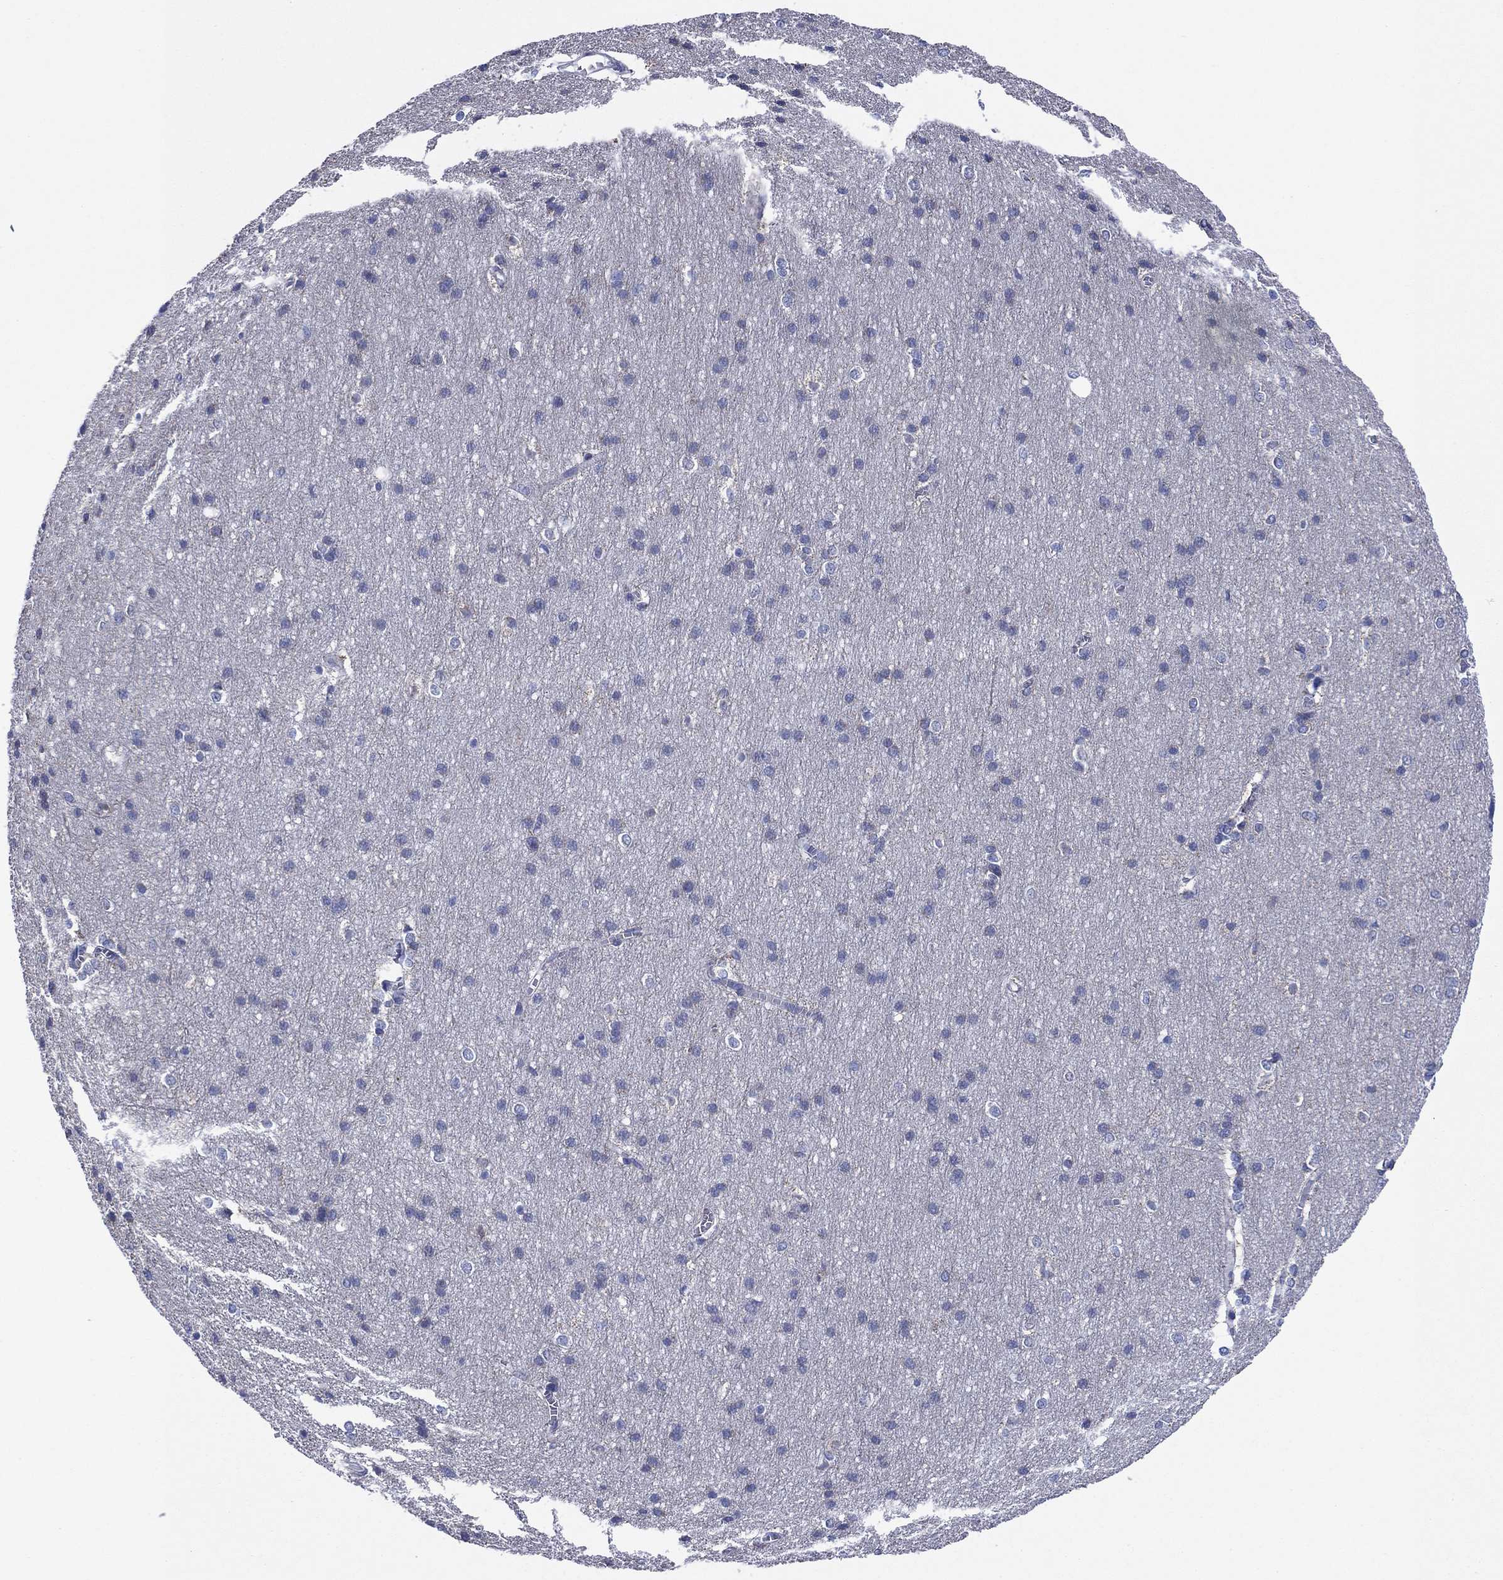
{"staining": {"intensity": "negative", "quantity": "none", "location": "none"}, "tissue": "cerebral cortex", "cell_type": "Endothelial cells", "image_type": "normal", "snomed": [{"axis": "morphology", "description": "Normal tissue, NOS"}, {"axis": "topography", "description": "Cerebral cortex"}], "caption": "IHC of normal human cerebral cortex demonstrates no staining in endothelial cells.", "gene": "ACADSB", "patient": {"sex": "male", "age": 37}}